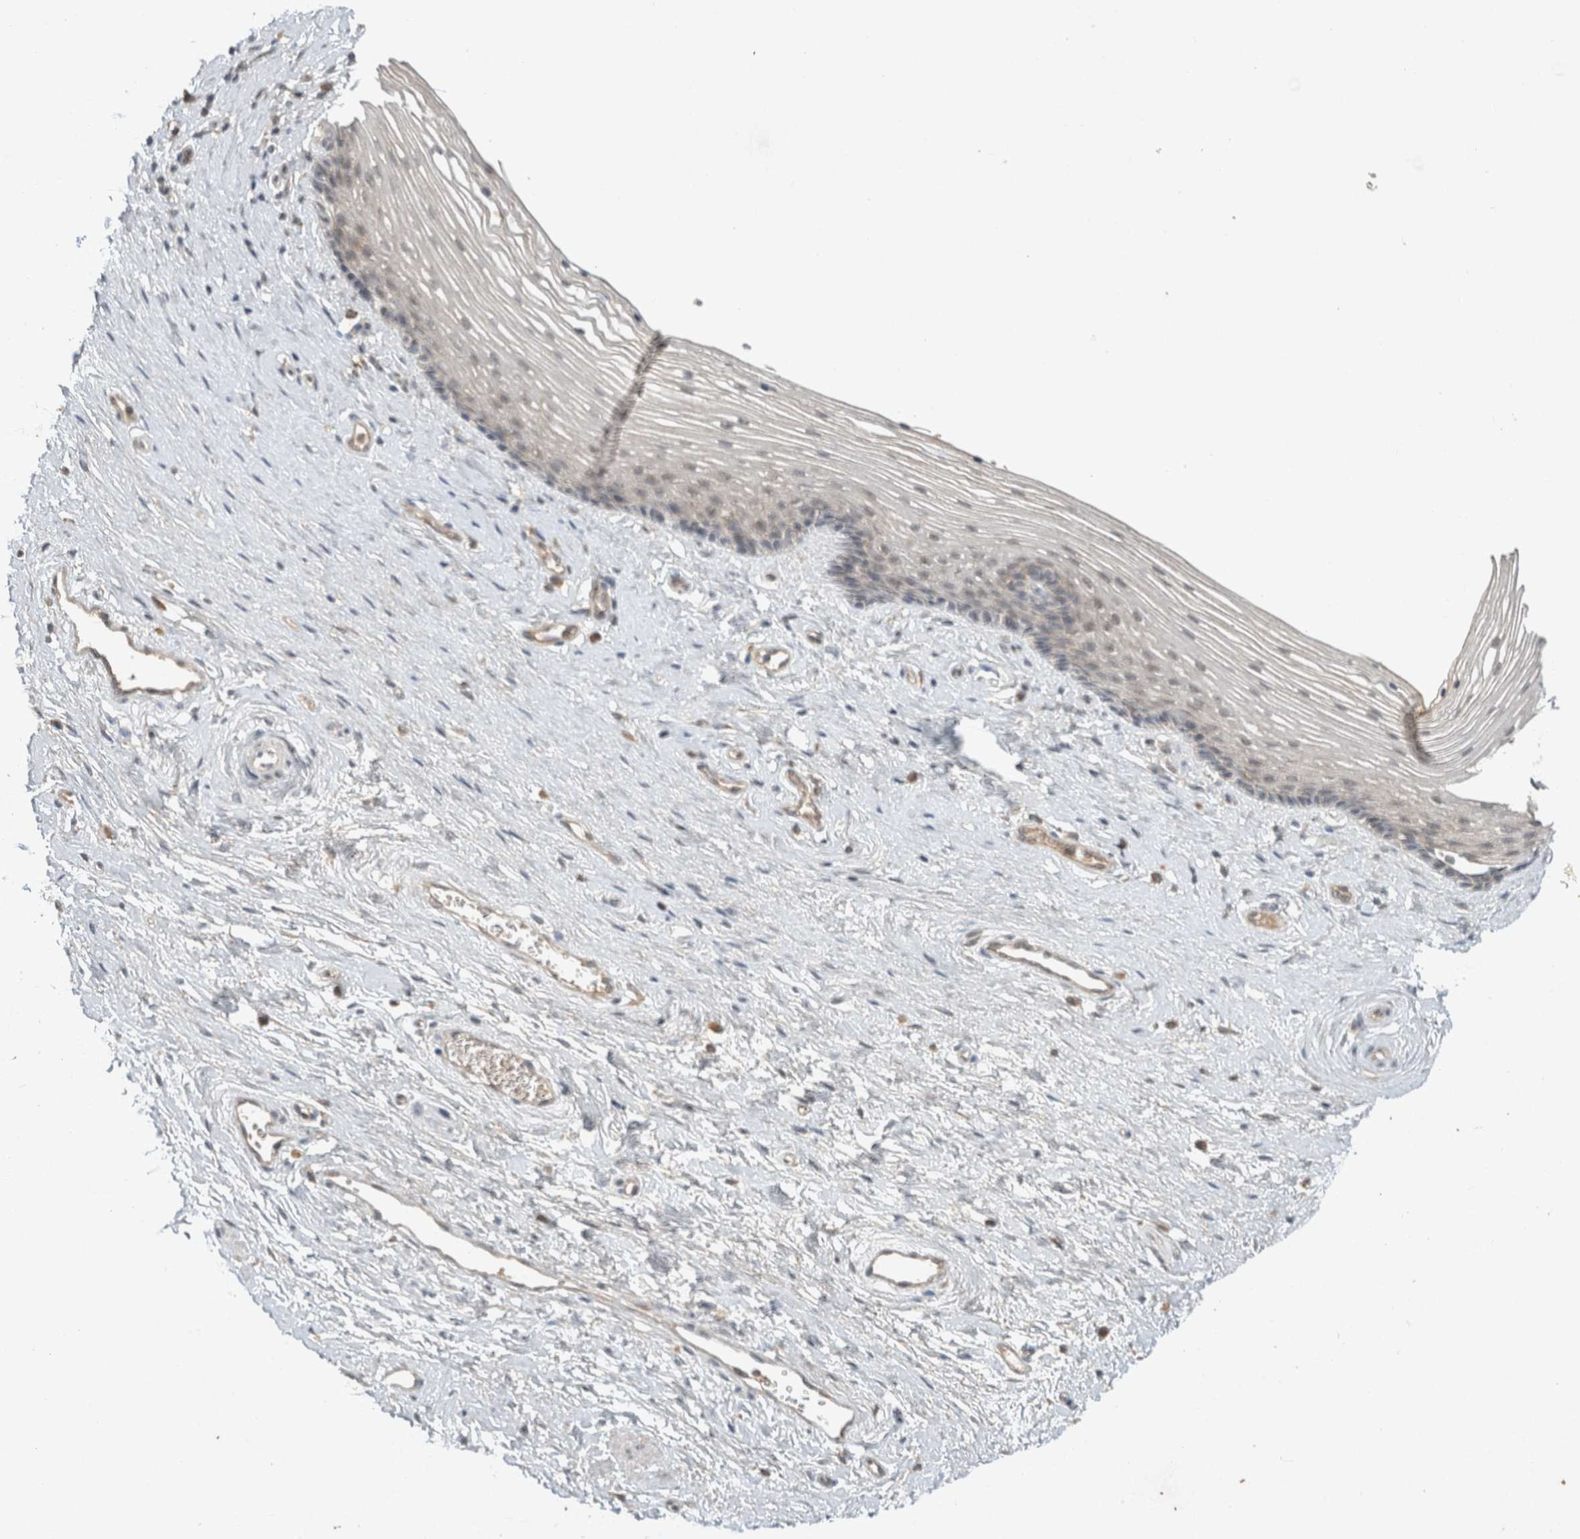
{"staining": {"intensity": "weak", "quantity": "<25%", "location": "cytoplasmic/membranous,nuclear"}, "tissue": "vagina", "cell_type": "Squamous epithelial cells", "image_type": "normal", "snomed": [{"axis": "morphology", "description": "Normal tissue, NOS"}, {"axis": "topography", "description": "Vagina"}], "caption": "This photomicrograph is of benign vagina stained with IHC to label a protein in brown with the nuclei are counter-stained blue. There is no positivity in squamous epithelial cells.", "gene": "LOXL2", "patient": {"sex": "female", "age": 46}}